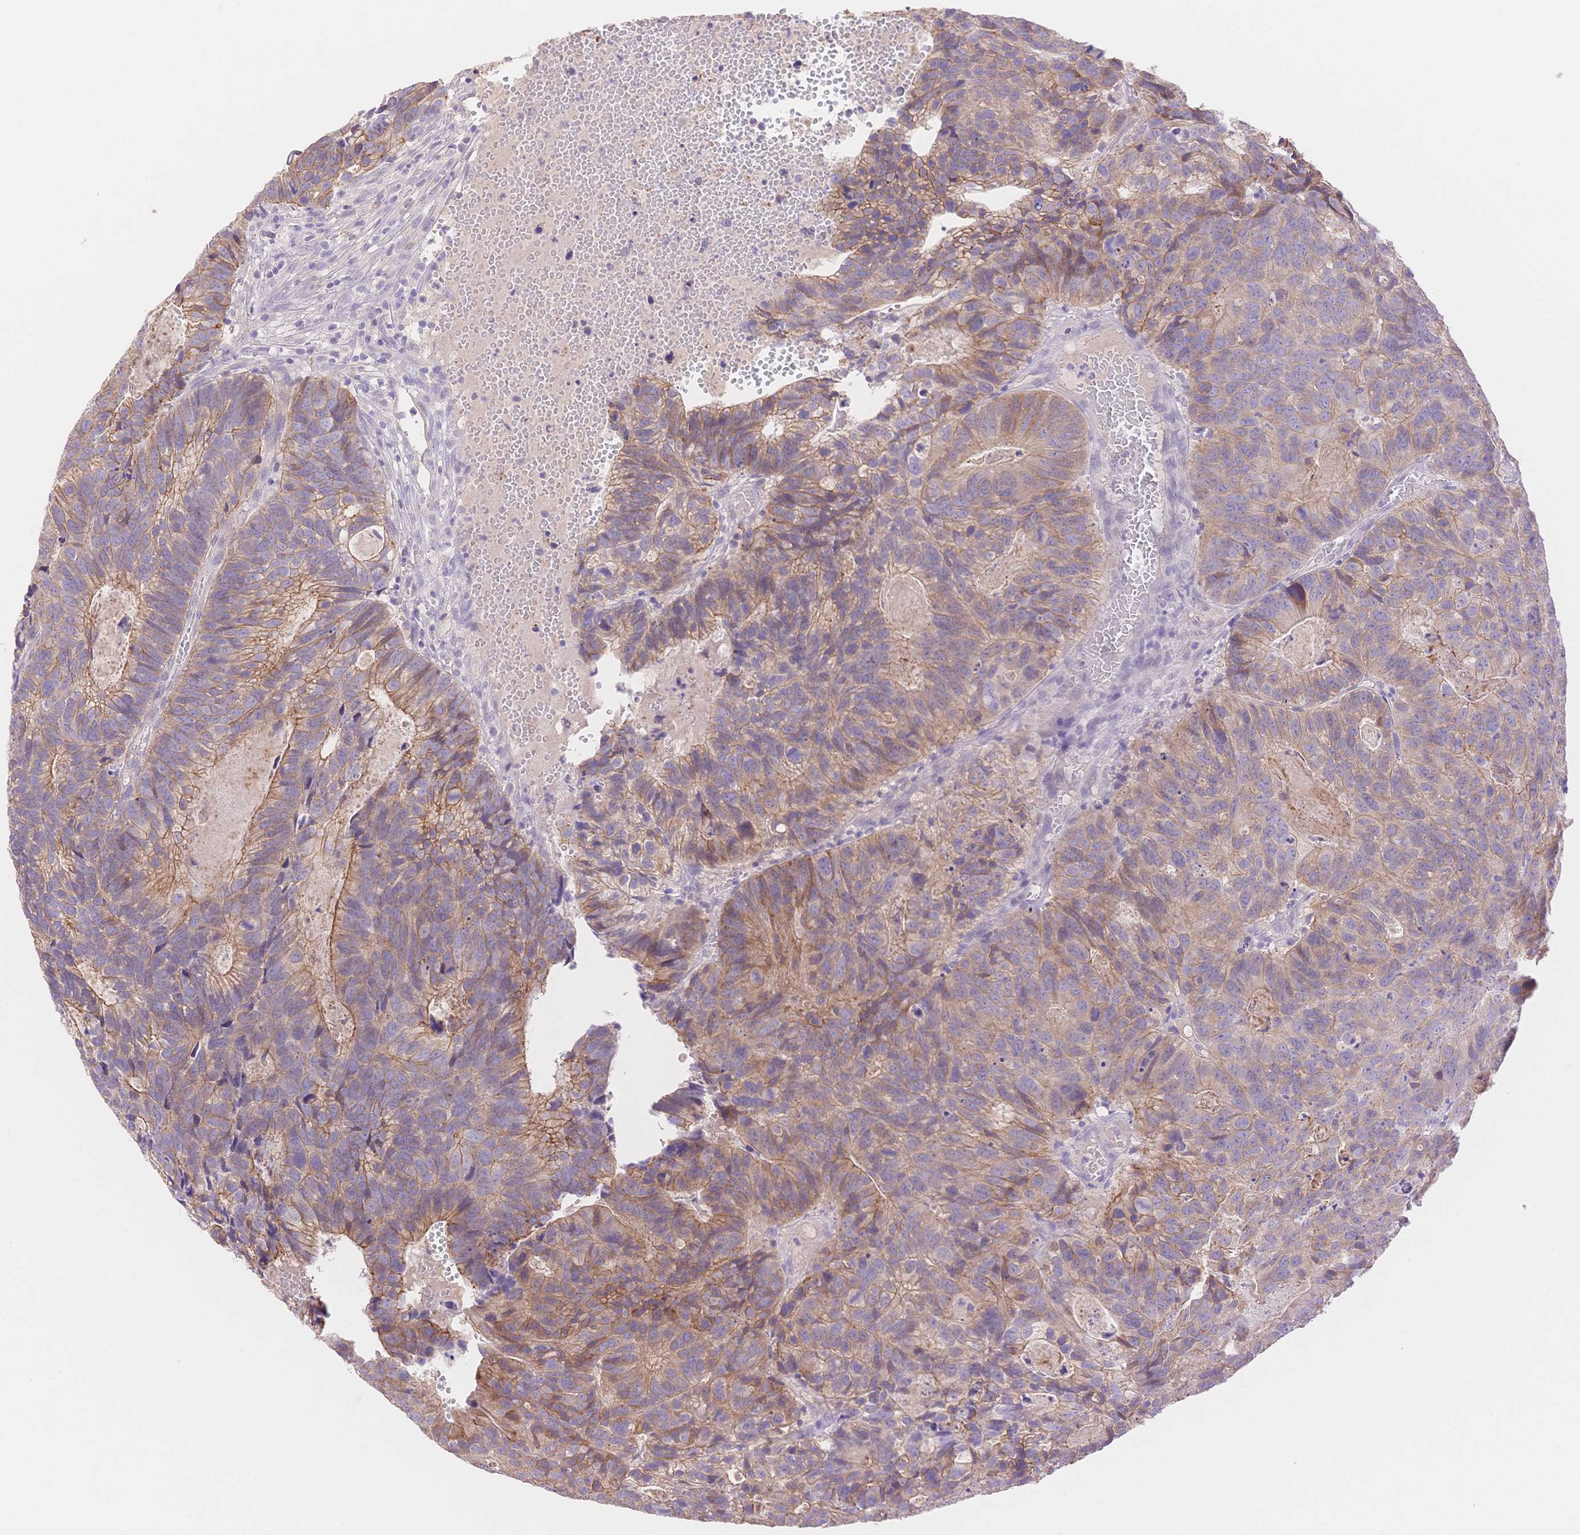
{"staining": {"intensity": "moderate", "quantity": "25%-75%", "location": "cytoplasmic/membranous"}, "tissue": "head and neck cancer", "cell_type": "Tumor cells", "image_type": "cancer", "snomed": [{"axis": "morphology", "description": "Adenocarcinoma, NOS"}, {"axis": "topography", "description": "Head-Neck"}], "caption": "Moderate cytoplasmic/membranous staining for a protein is appreciated in approximately 25%-75% of tumor cells of adenocarcinoma (head and neck) using immunohistochemistry (IHC).", "gene": "WDR54", "patient": {"sex": "male", "age": 62}}